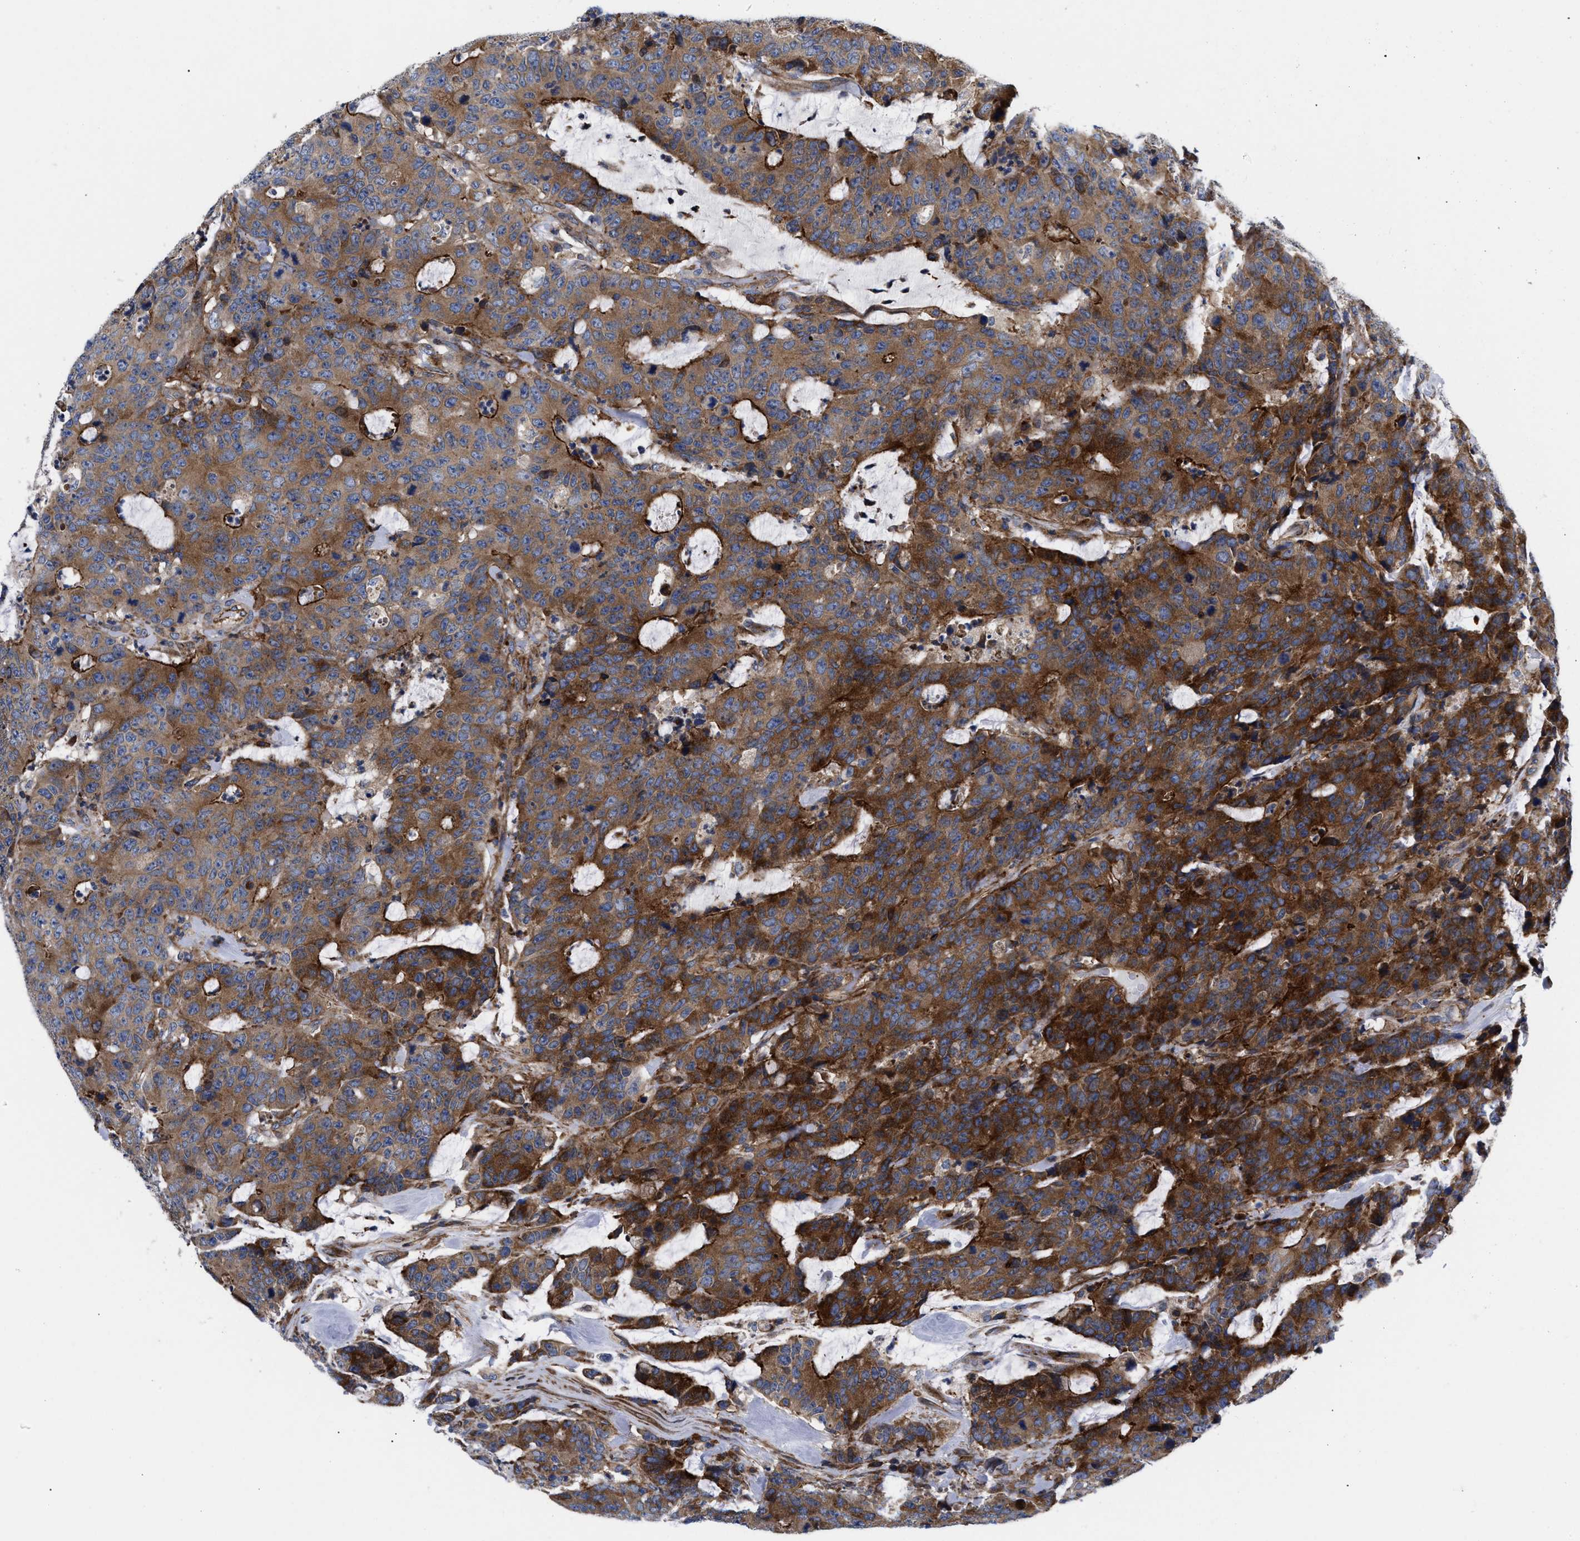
{"staining": {"intensity": "strong", "quantity": ">75%", "location": "cytoplasmic/membranous"}, "tissue": "colorectal cancer", "cell_type": "Tumor cells", "image_type": "cancer", "snomed": [{"axis": "morphology", "description": "Adenocarcinoma, NOS"}, {"axis": "topography", "description": "Colon"}], "caption": "Immunohistochemical staining of colorectal cancer (adenocarcinoma) reveals high levels of strong cytoplasmic/membranous staining in approximately >75% of tumor cells.", "gene": "SPAST", "patient": {"sex": "female", "age": 86}}